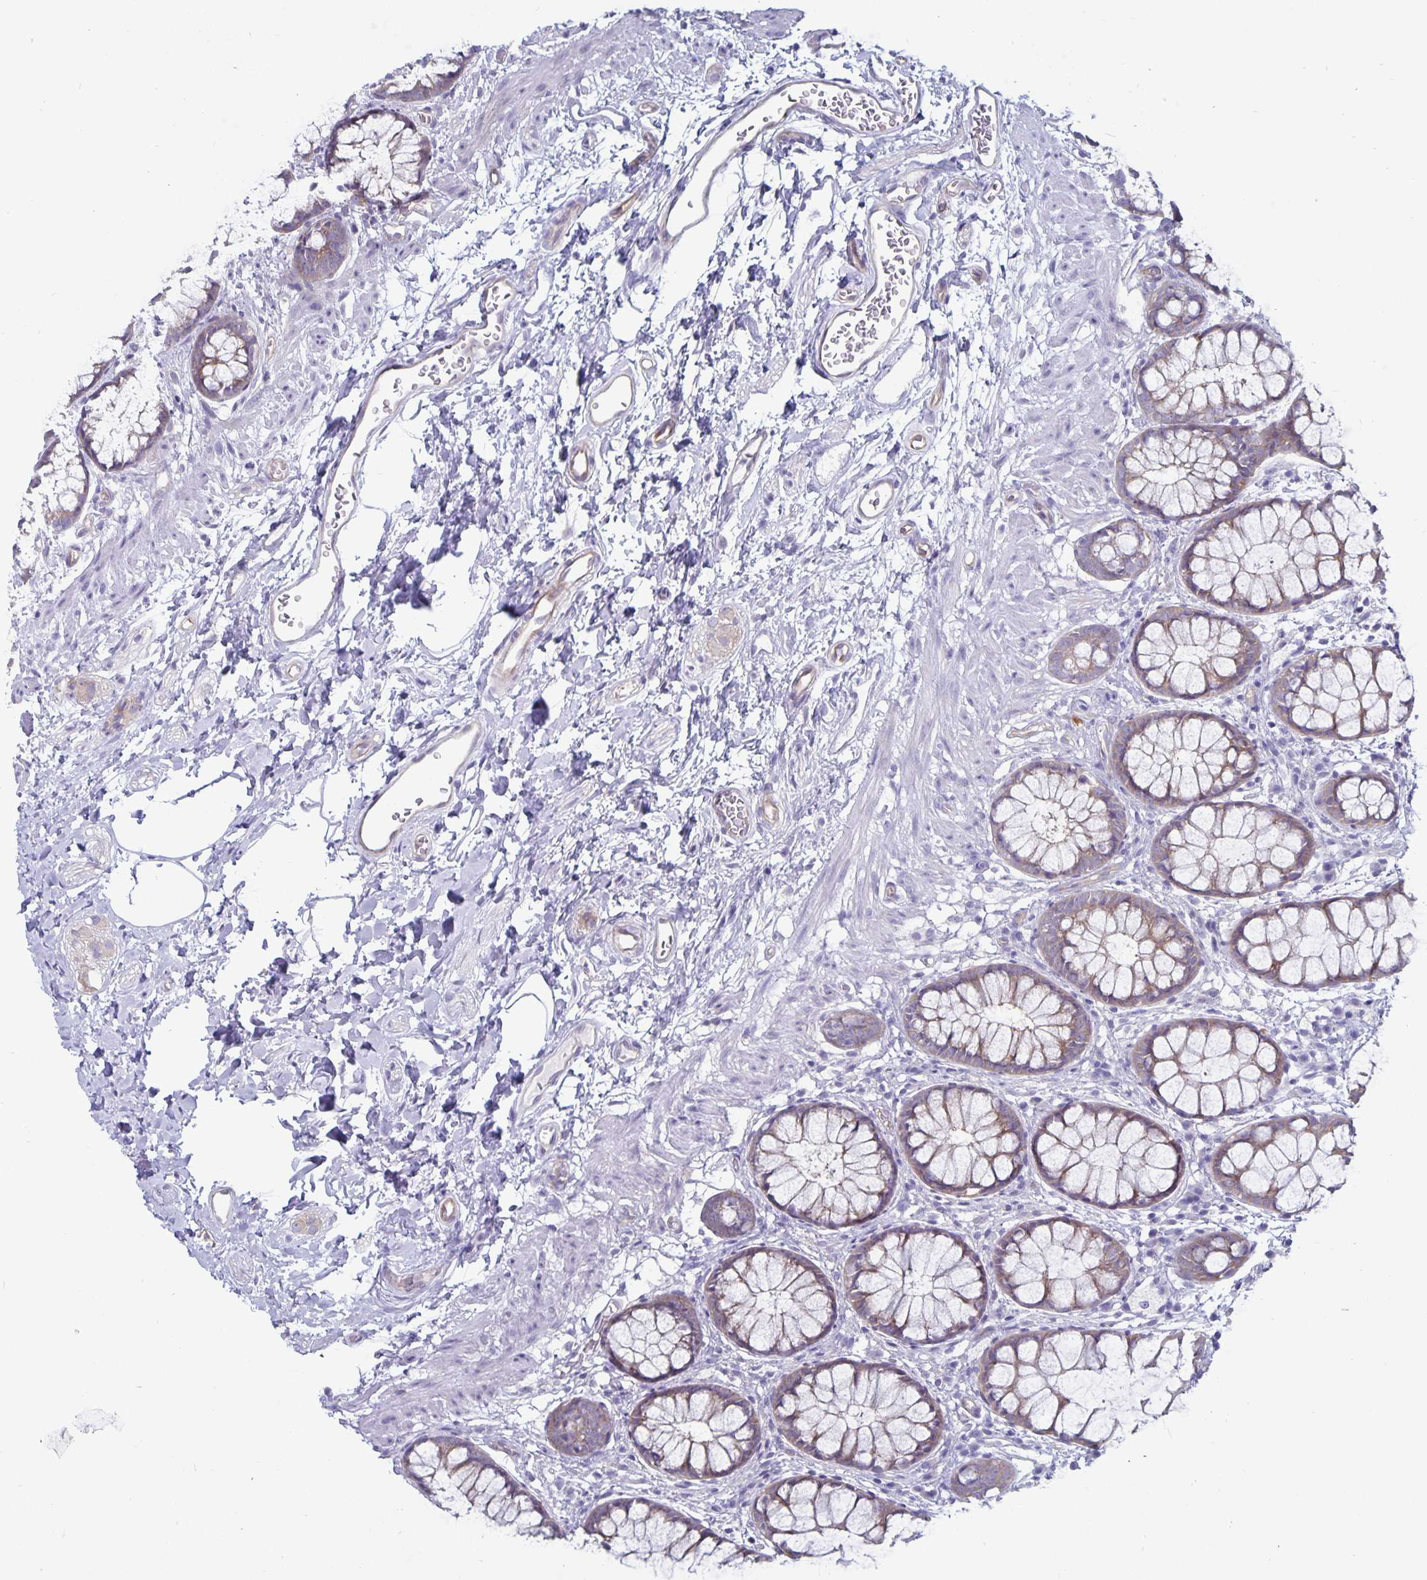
{"staining": {"intensity": "moderate", "quantity": ">75%", "location": "cytoplasmic/membranous"}, "tissue": "rectum", "cell_type": "Glandular cells", "image_type": "normal", "snomed": [{"axis": "morphology", "description": "Normal tissue, NOS"}, {"axis": "topography", "description": "Rectum"}], "caption": "Immunohistochemistry (DAB (3,3'-diaminobenzidine)) staining of unremarkable human rectum demonstrates moderate cytoplasmic/membranous protein staining in approximately >75% of glandular cells. The staining is performed using DAB (3,3'-diaminobenzidine) brown chromogen to label protein expression. The nuclei are counter-stained blue using hematoxylin.", "gene": "PLCB3", "patient": {"sex": "female", "age": 62}}